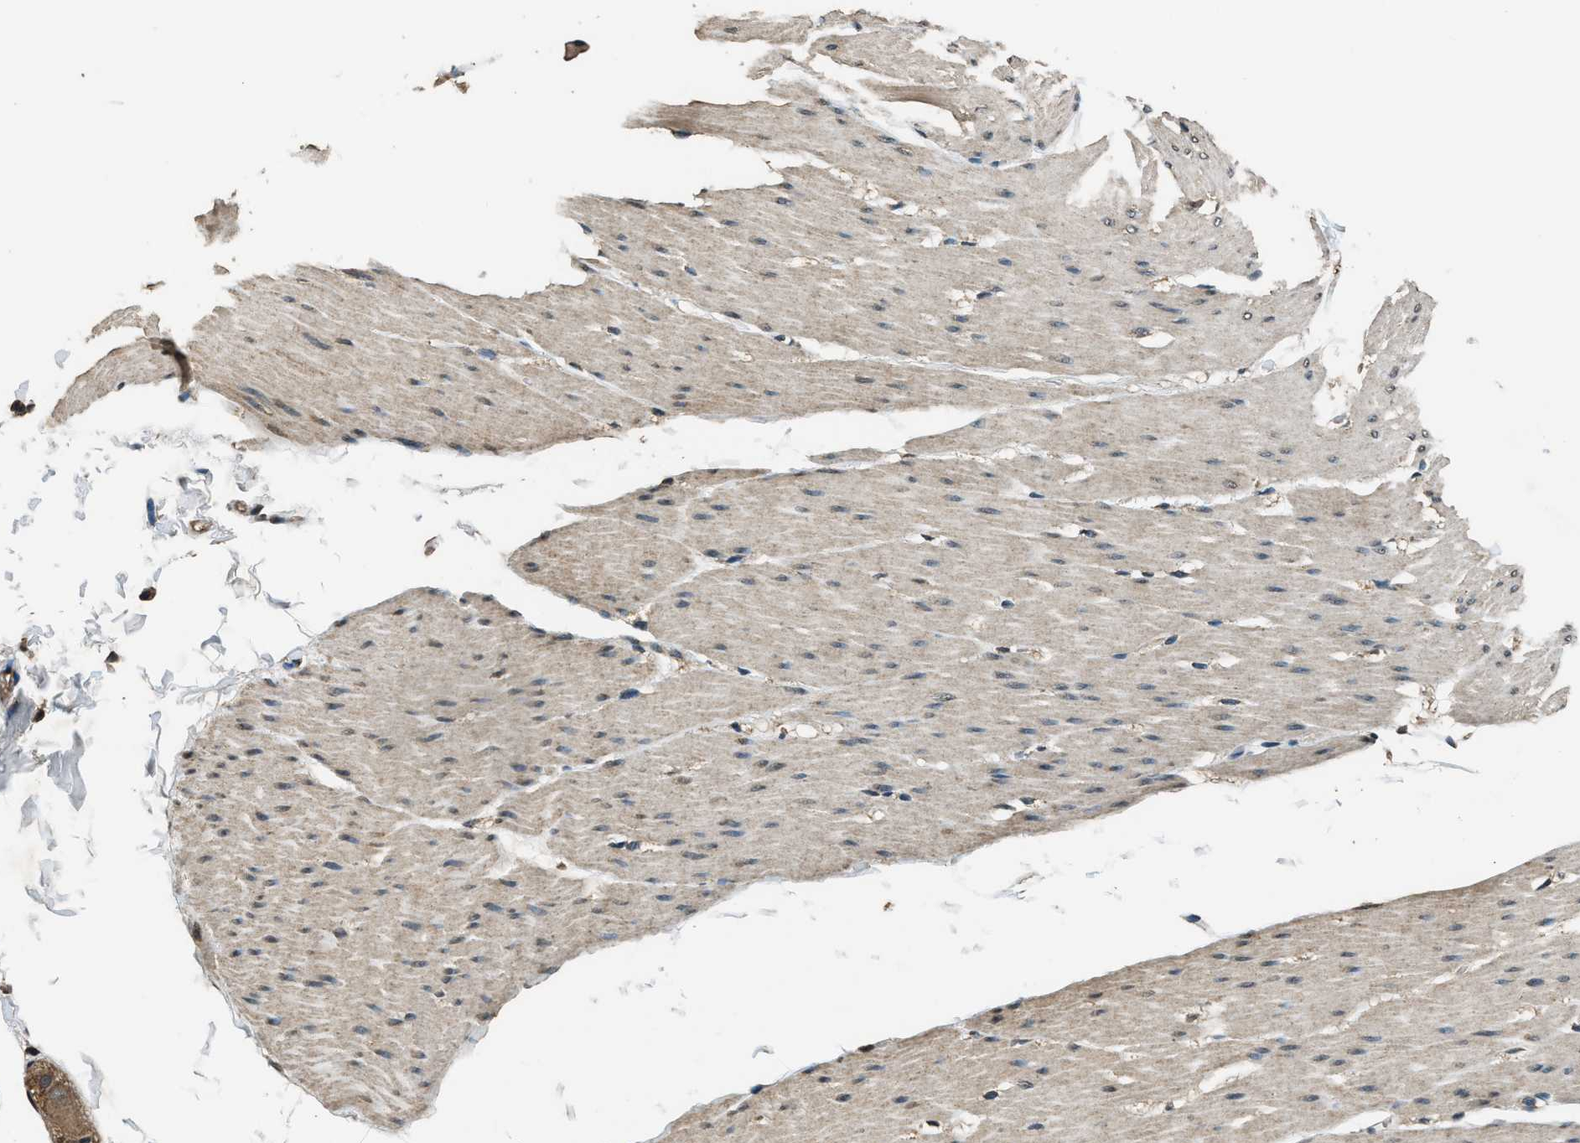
{"staining": {"intensity": "weak", "quantity": ">75%", "location": "cytoplasmic/membranous"}, "tissue": "smooth muscle", "cell_type": "Smooth muscle cells", "image_type": "normal", "snomed": [{"axis": "morphology", "description": "Normal tissue, NOS"}, {"axis": "topography", "description": "Smooth muscle"}, {"axis": "topography", "description": "Colon"}], "caption": "Immunohistochemistry micrograph of benign smooth muscle: smooth muscle stained using immunohistochemistry (IHC) exhibits low levels of weak protein expression localized specifically in the cytoplasmic/membranous of smooth muscle cells, appearing as a cytoplasmic/membranous brown color.", "gene": "SALL3", "patient": {"sex": "male", "age": 67}}